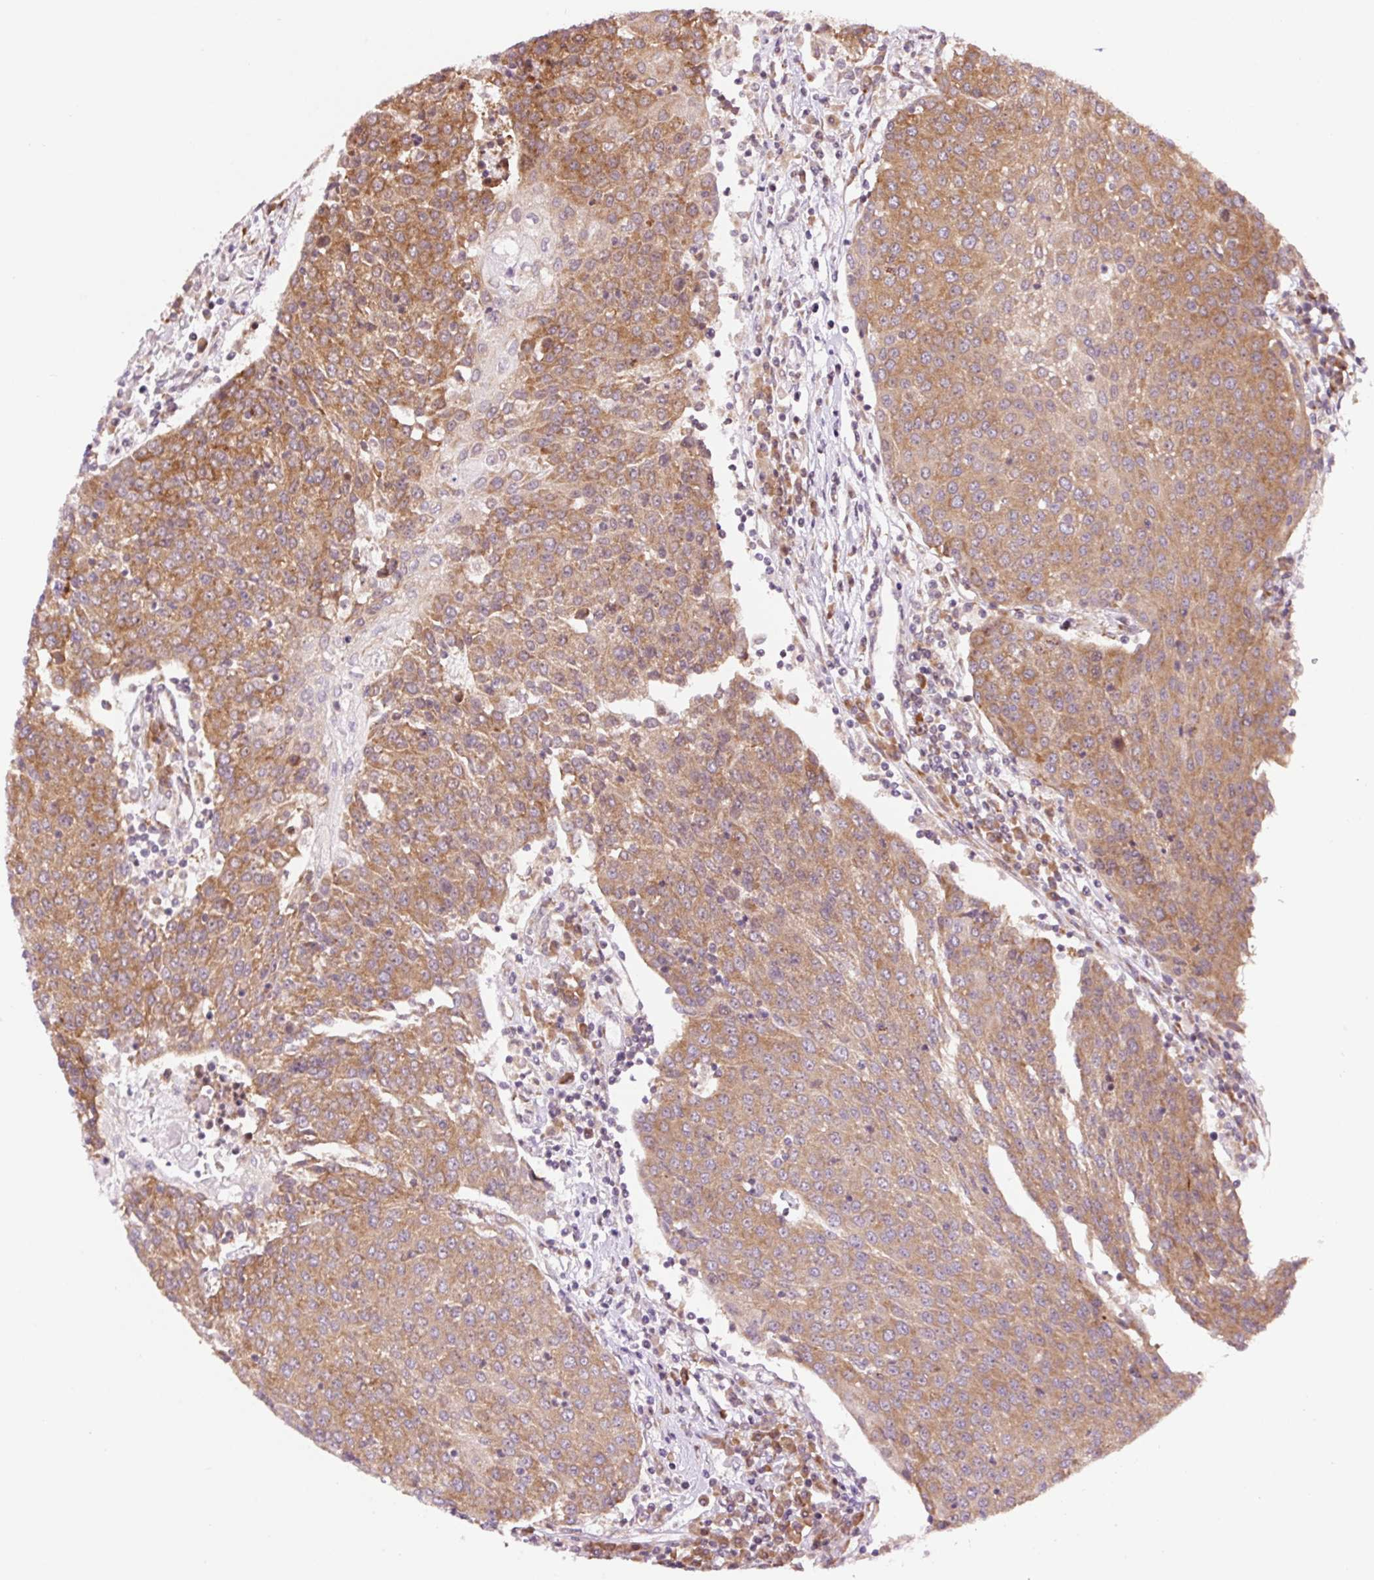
{"staining": {"intensity": "moderate", "quantity": ">75%", "location": "cytoplasmic/membranous"}, "tissue": "urothelial cancer", "cell_type": "Tumor cells", "image_type": "cancer", "snomed": [{"axis": "morphology", "description": "Urothelial carcinoma, High grade"}, {"axis": "topography", "description": "Urinary bladder"}], "caption": "Immunohistochemical staining of human urothelial cancer displays medium levels of moderate cytoplasmic/membranous expression in about >75% of tumor cells.", "gene": "RPL41", "patient": {"sex": "female", "age": 85}}